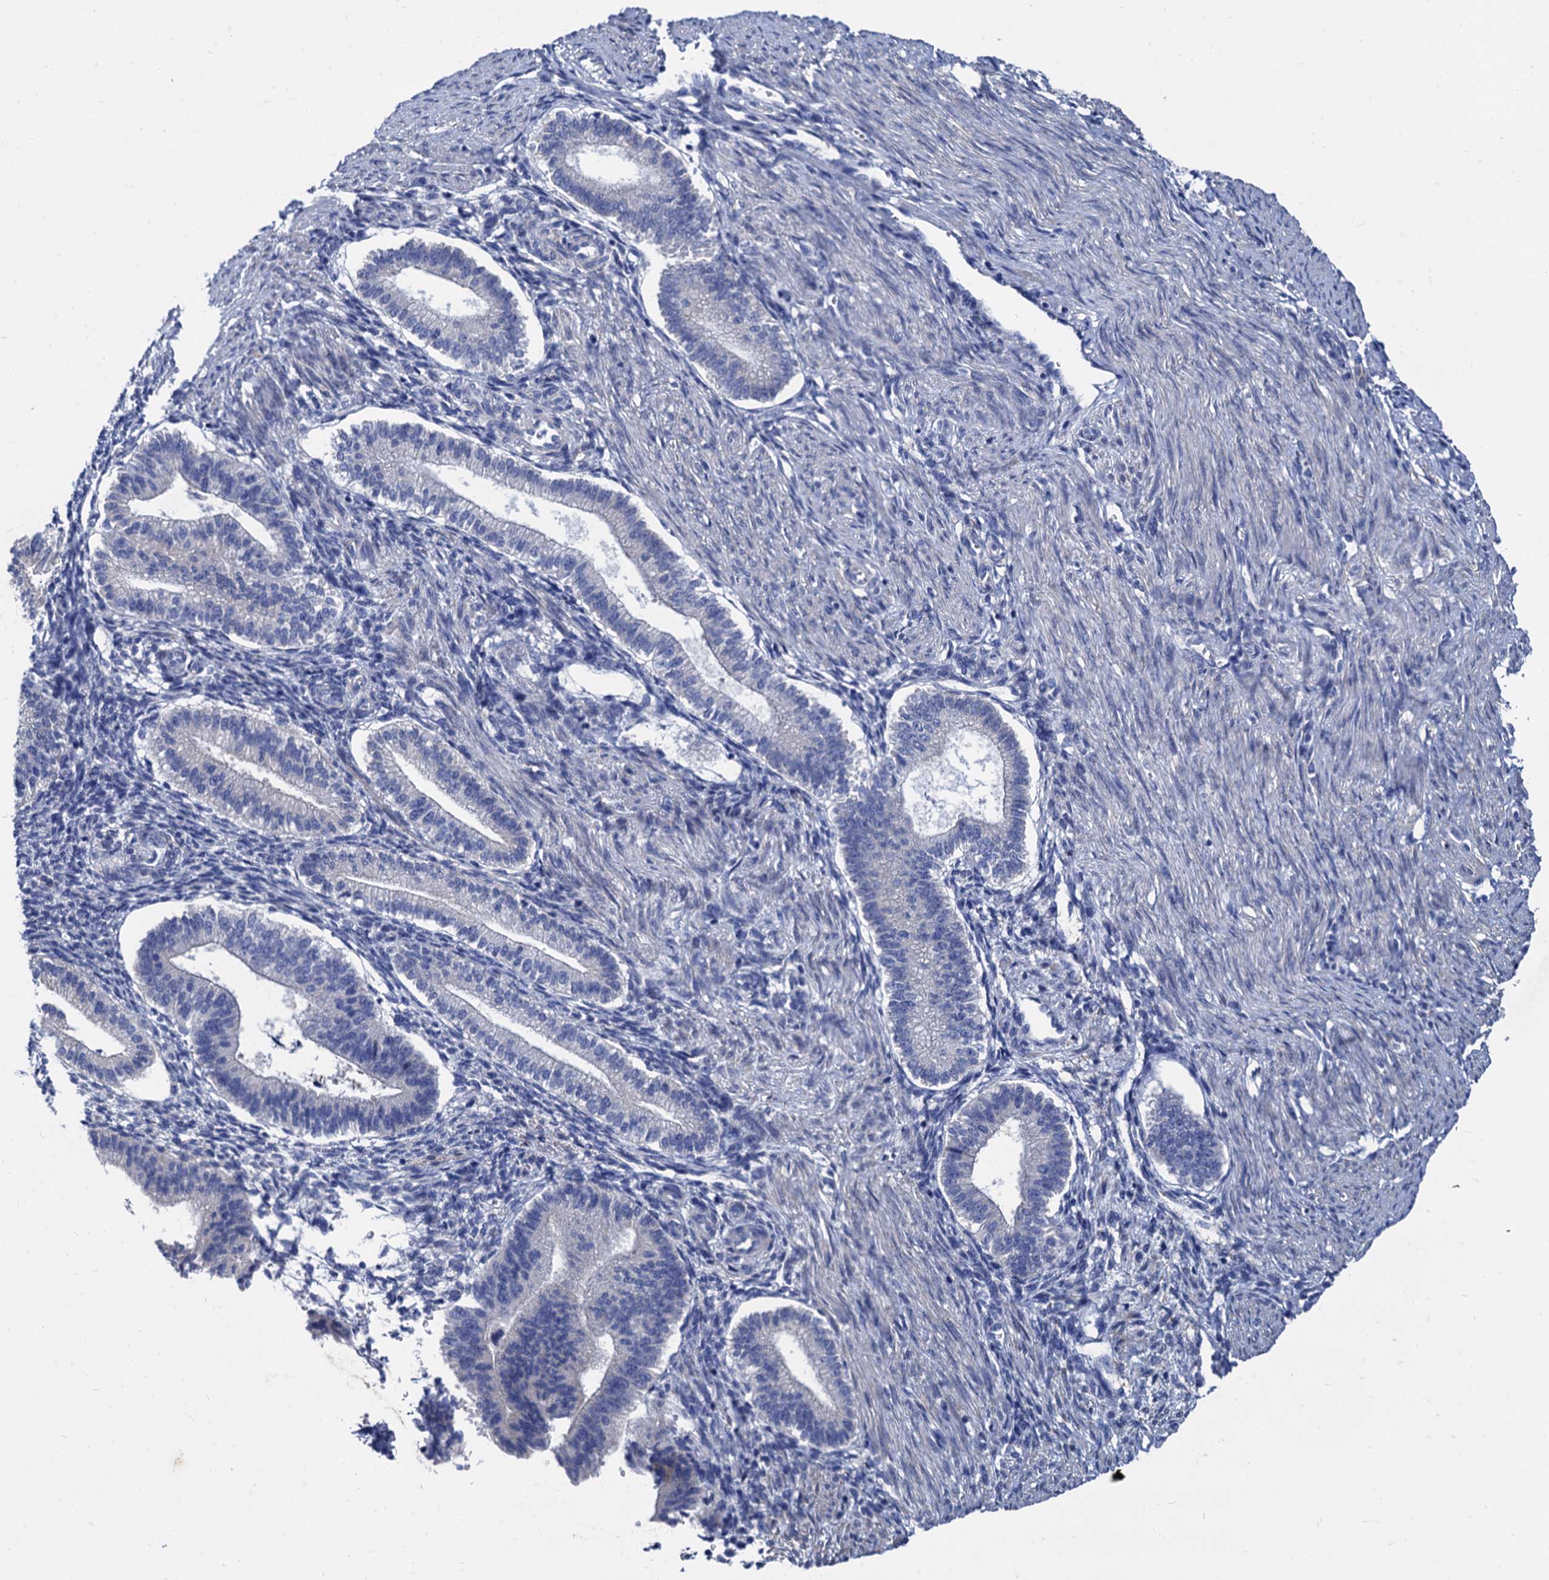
{"staining": {"intensity": "negative", "quantity": "none", "location": "none"}, "tissue": "endometrium", "cell_type": "Cells in endometrial stroma", "image_type": "normal", "snomed": [{"axis": "morphology", "description": "Normal tissue, NOS"}, {"axis": "topography", "description": "Endometrium"}], "caption": "Cells in endometrial stroma show no significant protein expression in normal endometrium. The staining is performed using DAB brown chromogen with nuclei counter-stained in using hematoxylin.", "gene": "FOXR2", "patient": {"sex": "female", "age": 25}}